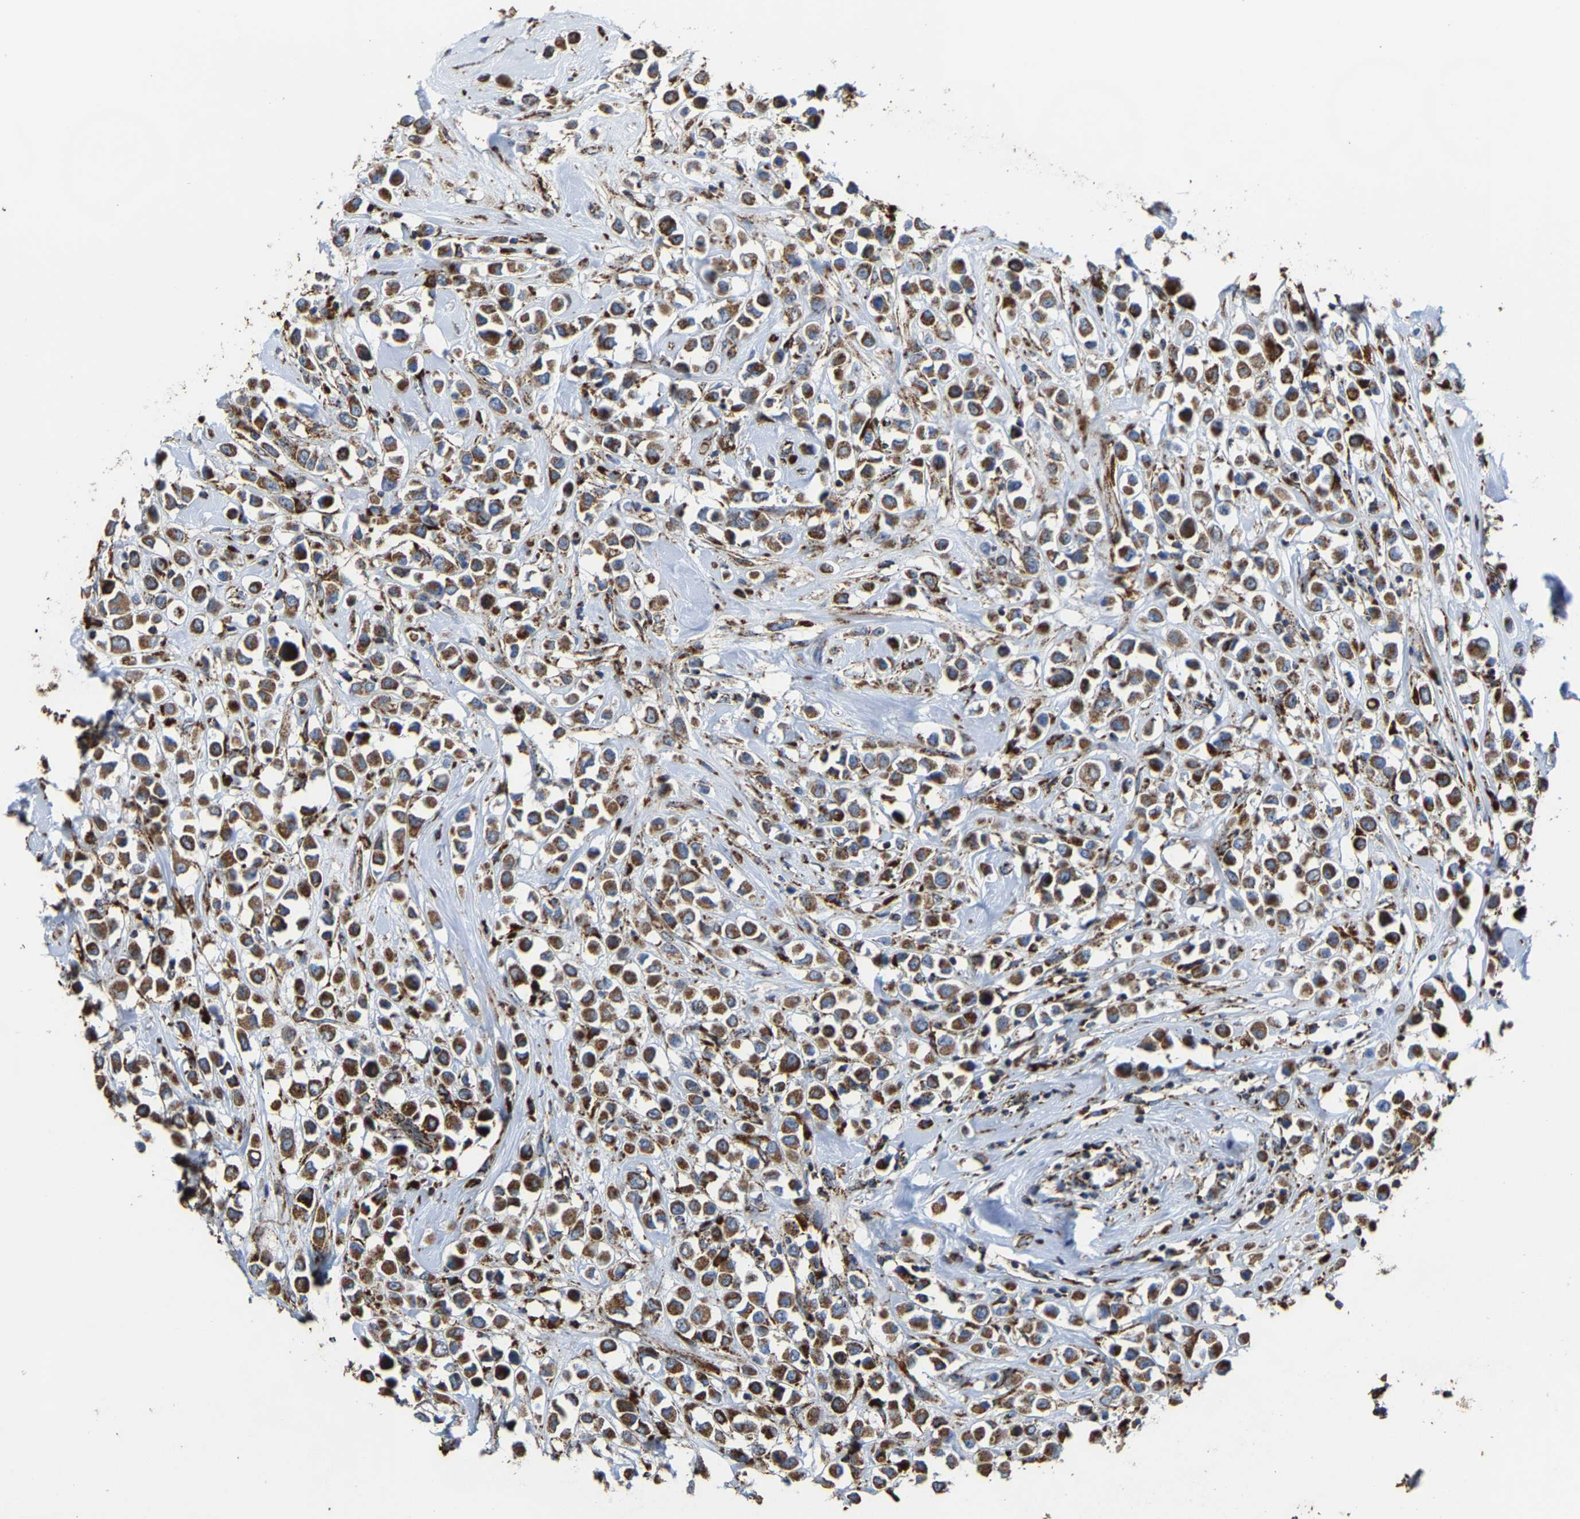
{"staining": {"intensity": "moderate", "quantity": ">75%", "location": "cytoplasmic/membranous"}, "tissue": "breast cancer", "cell_type": "Tumor cells", "image_type": "cancer", "snomed": [{"axis": "morphology", "description": "Duct carcinoma"}, {"axis": "topography", "description": "Breast"}], "caption": "Immunohistochemical staining of breast cancer (invasive ductal carcinoma) shows medium levels of moderate cytoplasmic/membranous staining in about >75% of tumor cells.", "gene": "NDUFV3", "patient": {"sex": "female", "age": 61}}